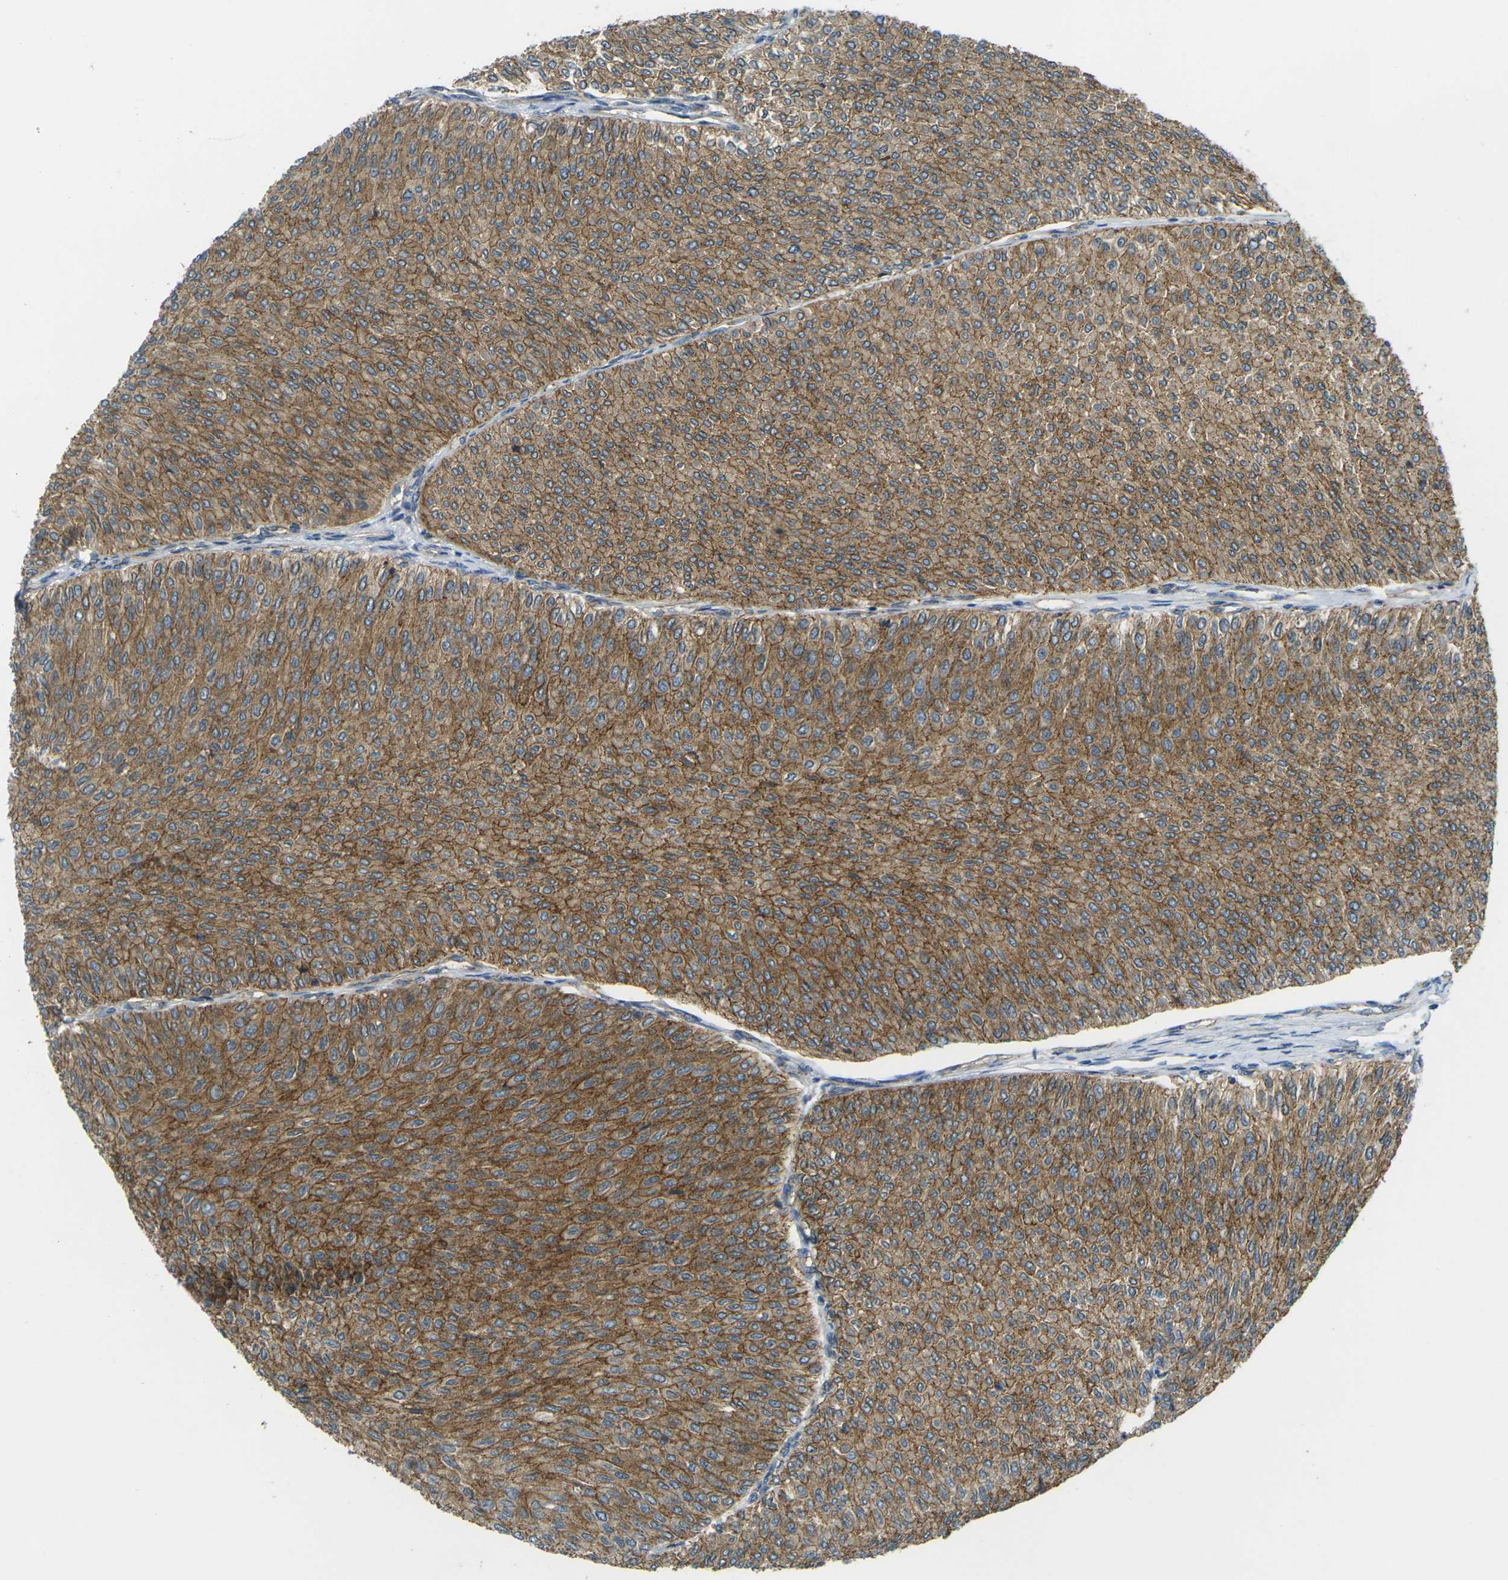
{"staining": {"intensity": "moderate", "quantity": ">75%", "location": "cytoplasmic/membranous"}, "tissue": "urothelial cancer", "cell_type": "Tumor cells", "image_type": "cancer", "snomed": [{"axis": "morphology", "description": "Urothelial carcinoma, Low grade"}, {"axis": "topography", "description": "Urinary bladder"}], "caption": "Immunohistochemical staining of human urothelial cancer shows moderate cytoplasmic/membranous protein expression in about >75% of tumor cells.", "gene": "RHBDD1", "patient": {"sex": "male", "age": 78}}